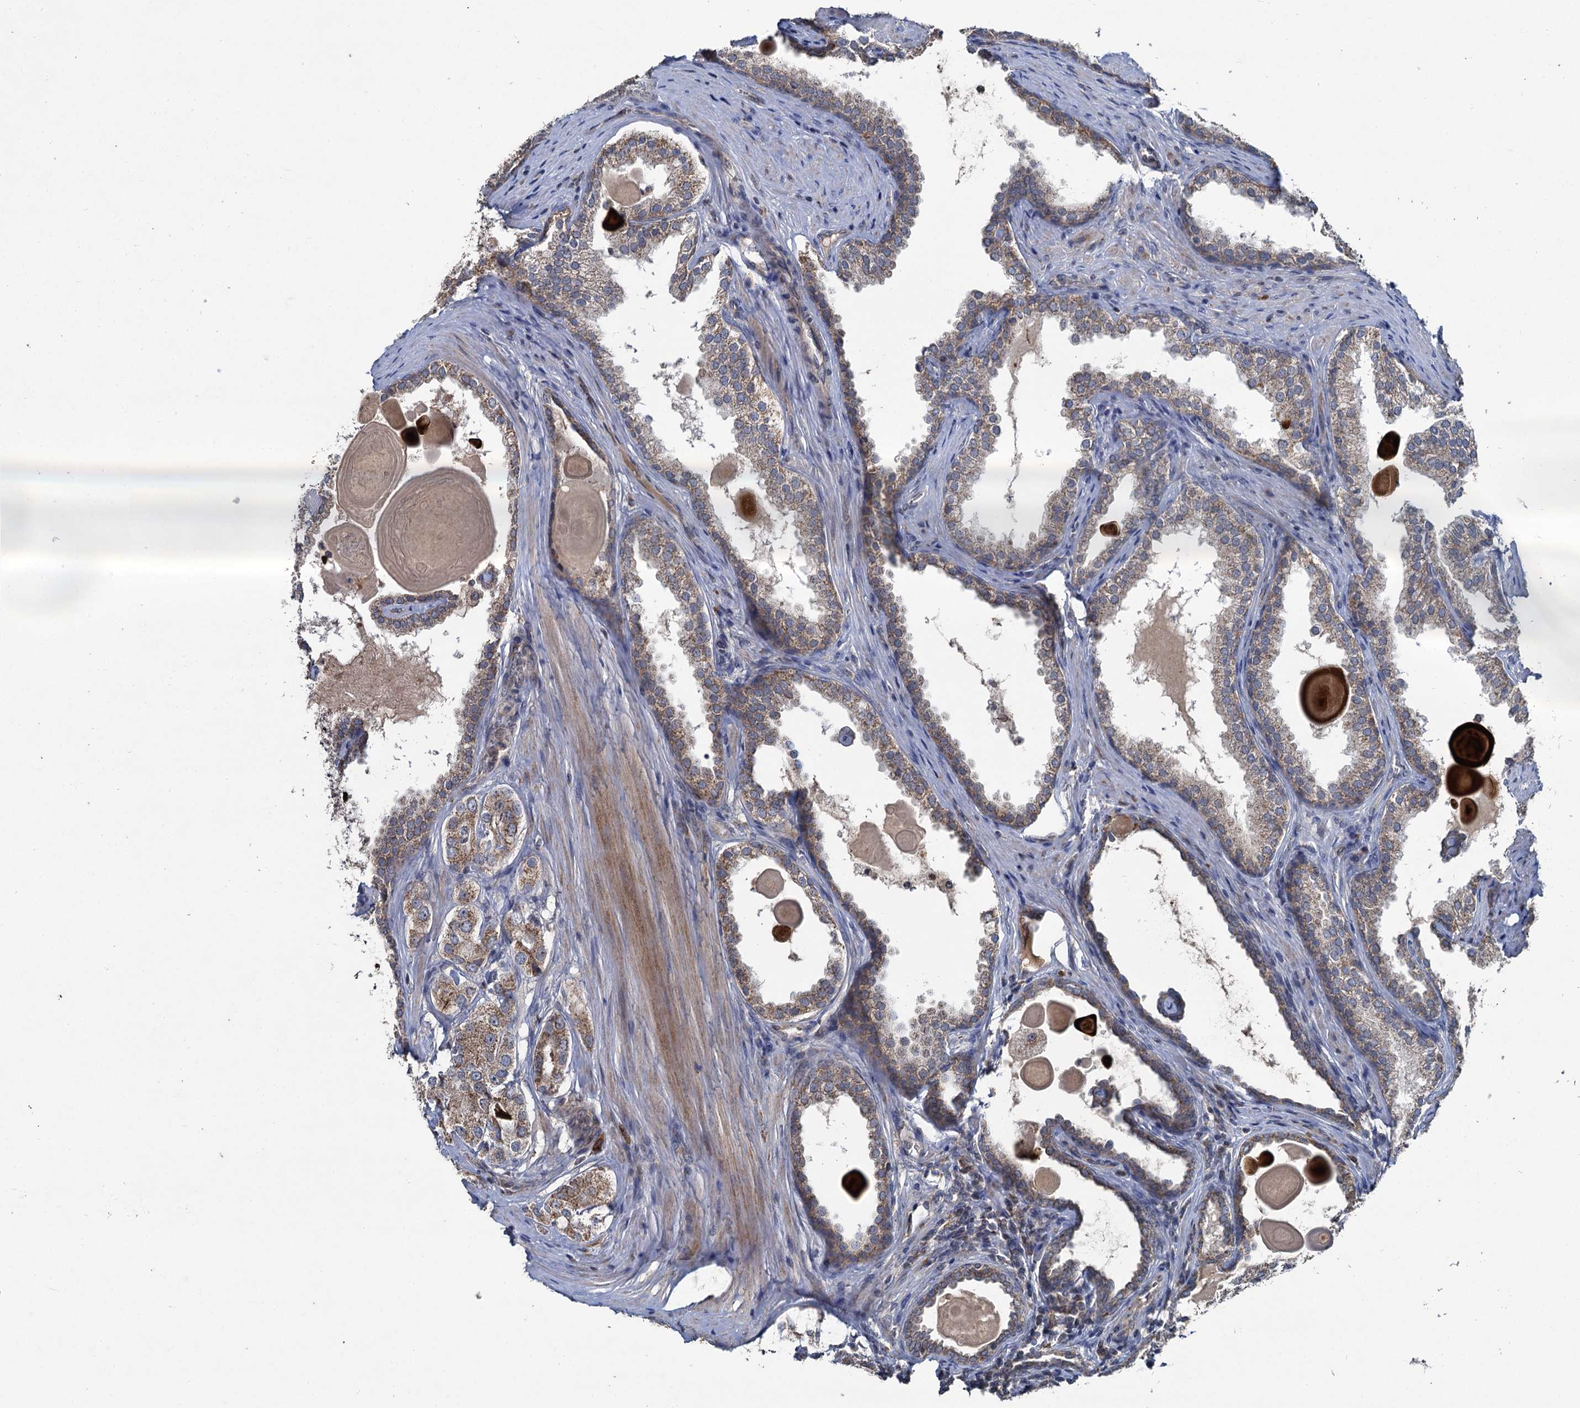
{"staining": {"intensity": "moderate", "quantity": ">75%", "location": "cytoplasmic/membranous"}, "tissue": "prostate cancer", "cell_type": "Tumor cells", "image_type": "cancer", "snomed": [{"axis": "morphology", "description": "Adenocarcinoma, High grade"}, {"axis": "topography", "description": "Prostate"}], "caption": "DAB (3,3'-diaminobenzidine) immunohistochemical staining of human adenocarcinoma (high-grade) (prostate) demonstrates moderate cytoplasmic/membranous protein staining in approximately >75% of tumor cells. (DAB IHC, brown staining for protein, blue staining for nuclei).", "gene": "METTL4", "patient": {"sex": "male", "age": 63}}